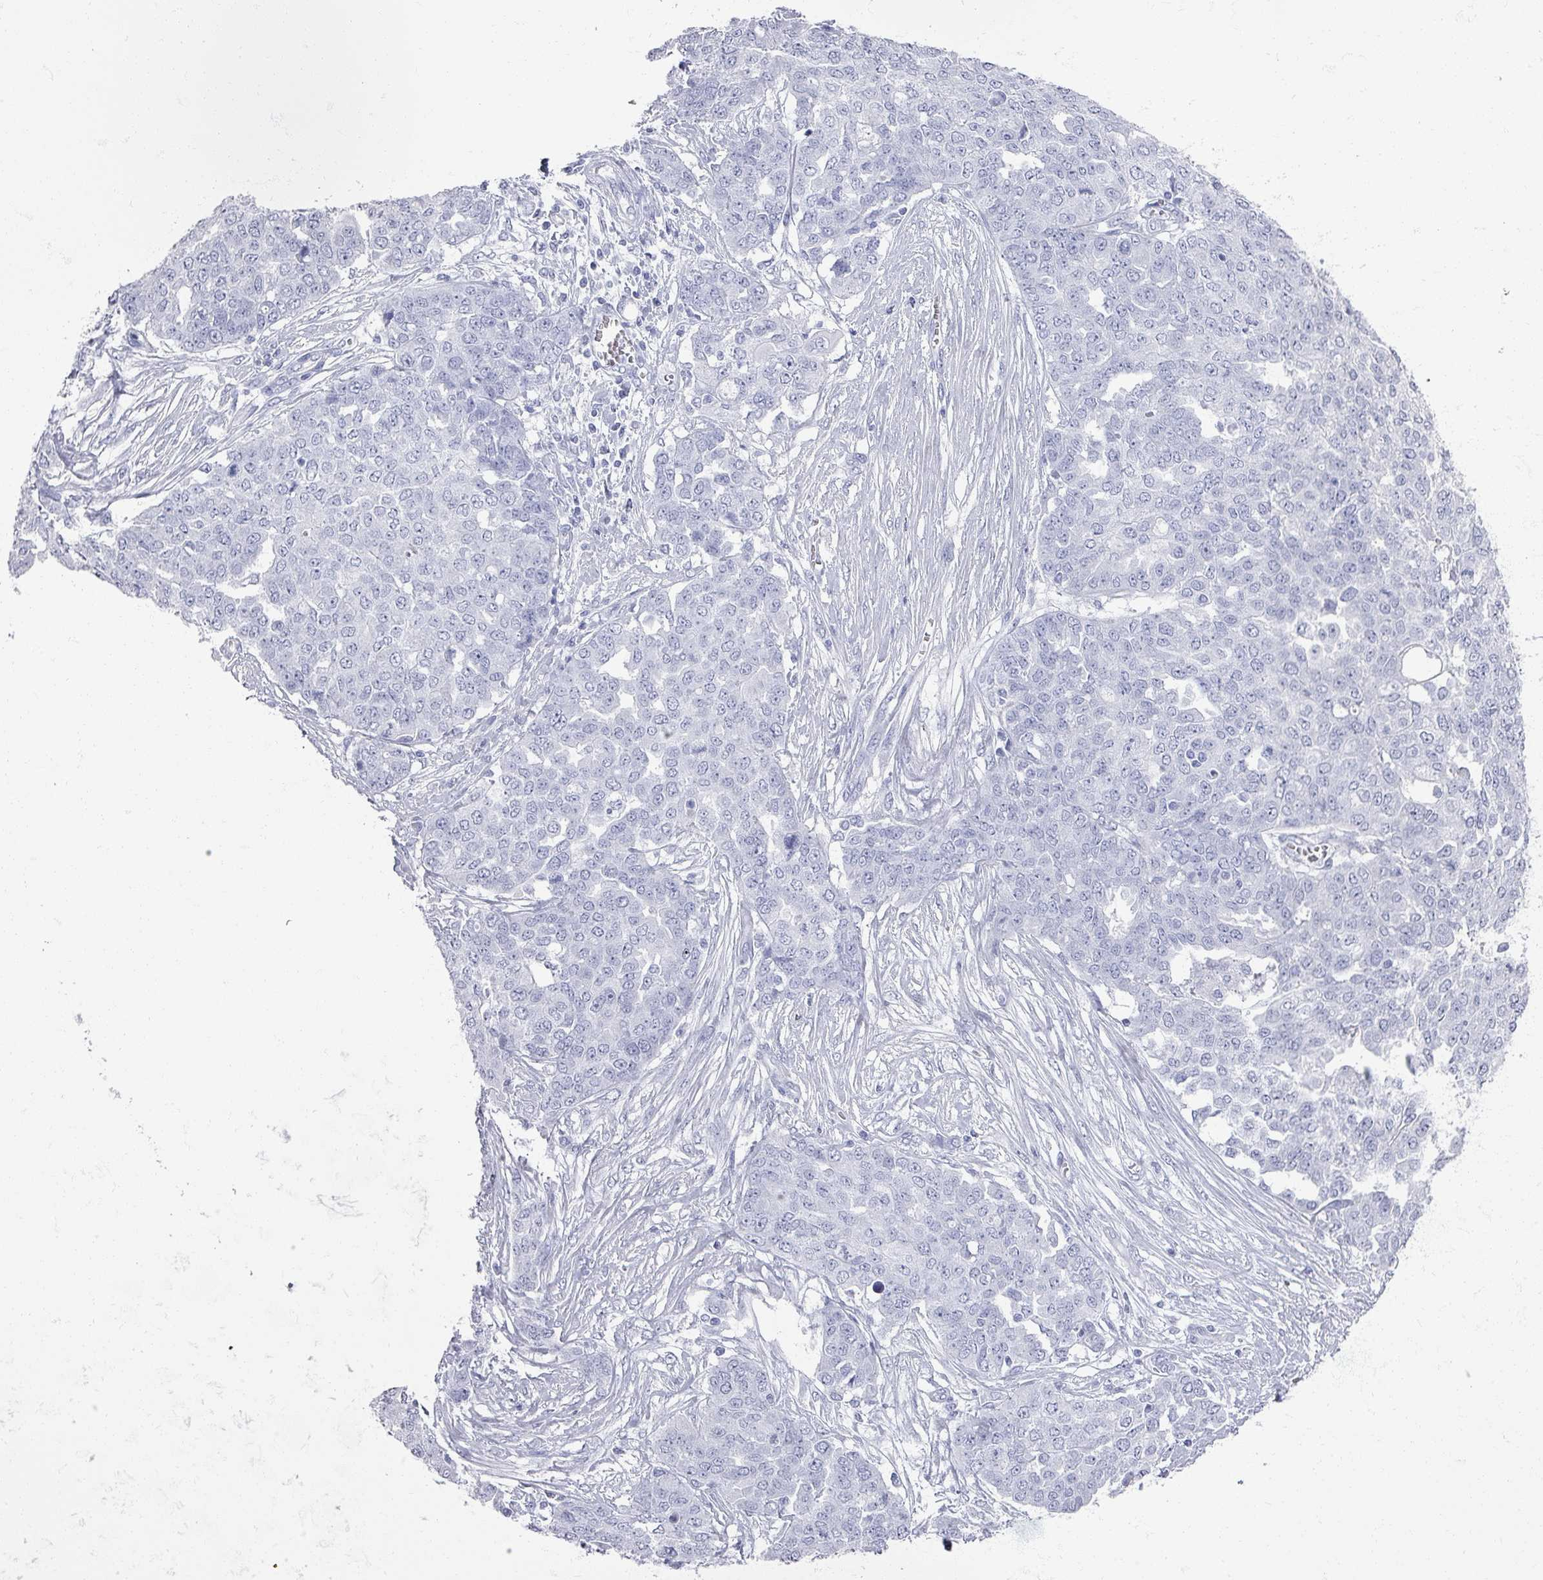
{"staining": {"intensity": "negative", "quantity": "none", "location": "none"}, "tissue": "ovarian cancer", "cell_type": "Tumor cells", "image_type": "cancer", "snomed": [{"axis": "morphology", "description": "Cystadenocarcinoma, serous, NOS"}, {"axis": "topography", "description": "Soft tissue"}, {"axis": "topography", "description": "Ovary"}], "caption": "Immunohistochemistry (IHC) of serous cystadenocarcinoma (ovarian) displays no positivity in tumor cells. The staining was performed using DAB (3,3'-diaminobenzidine) to visualize the protein expression in brown, while the nuclei were stained in blue with hematoxylin (Magnification: 20x).", "gene": "OMG", "patient": {"sex": "female", "age": 57}}